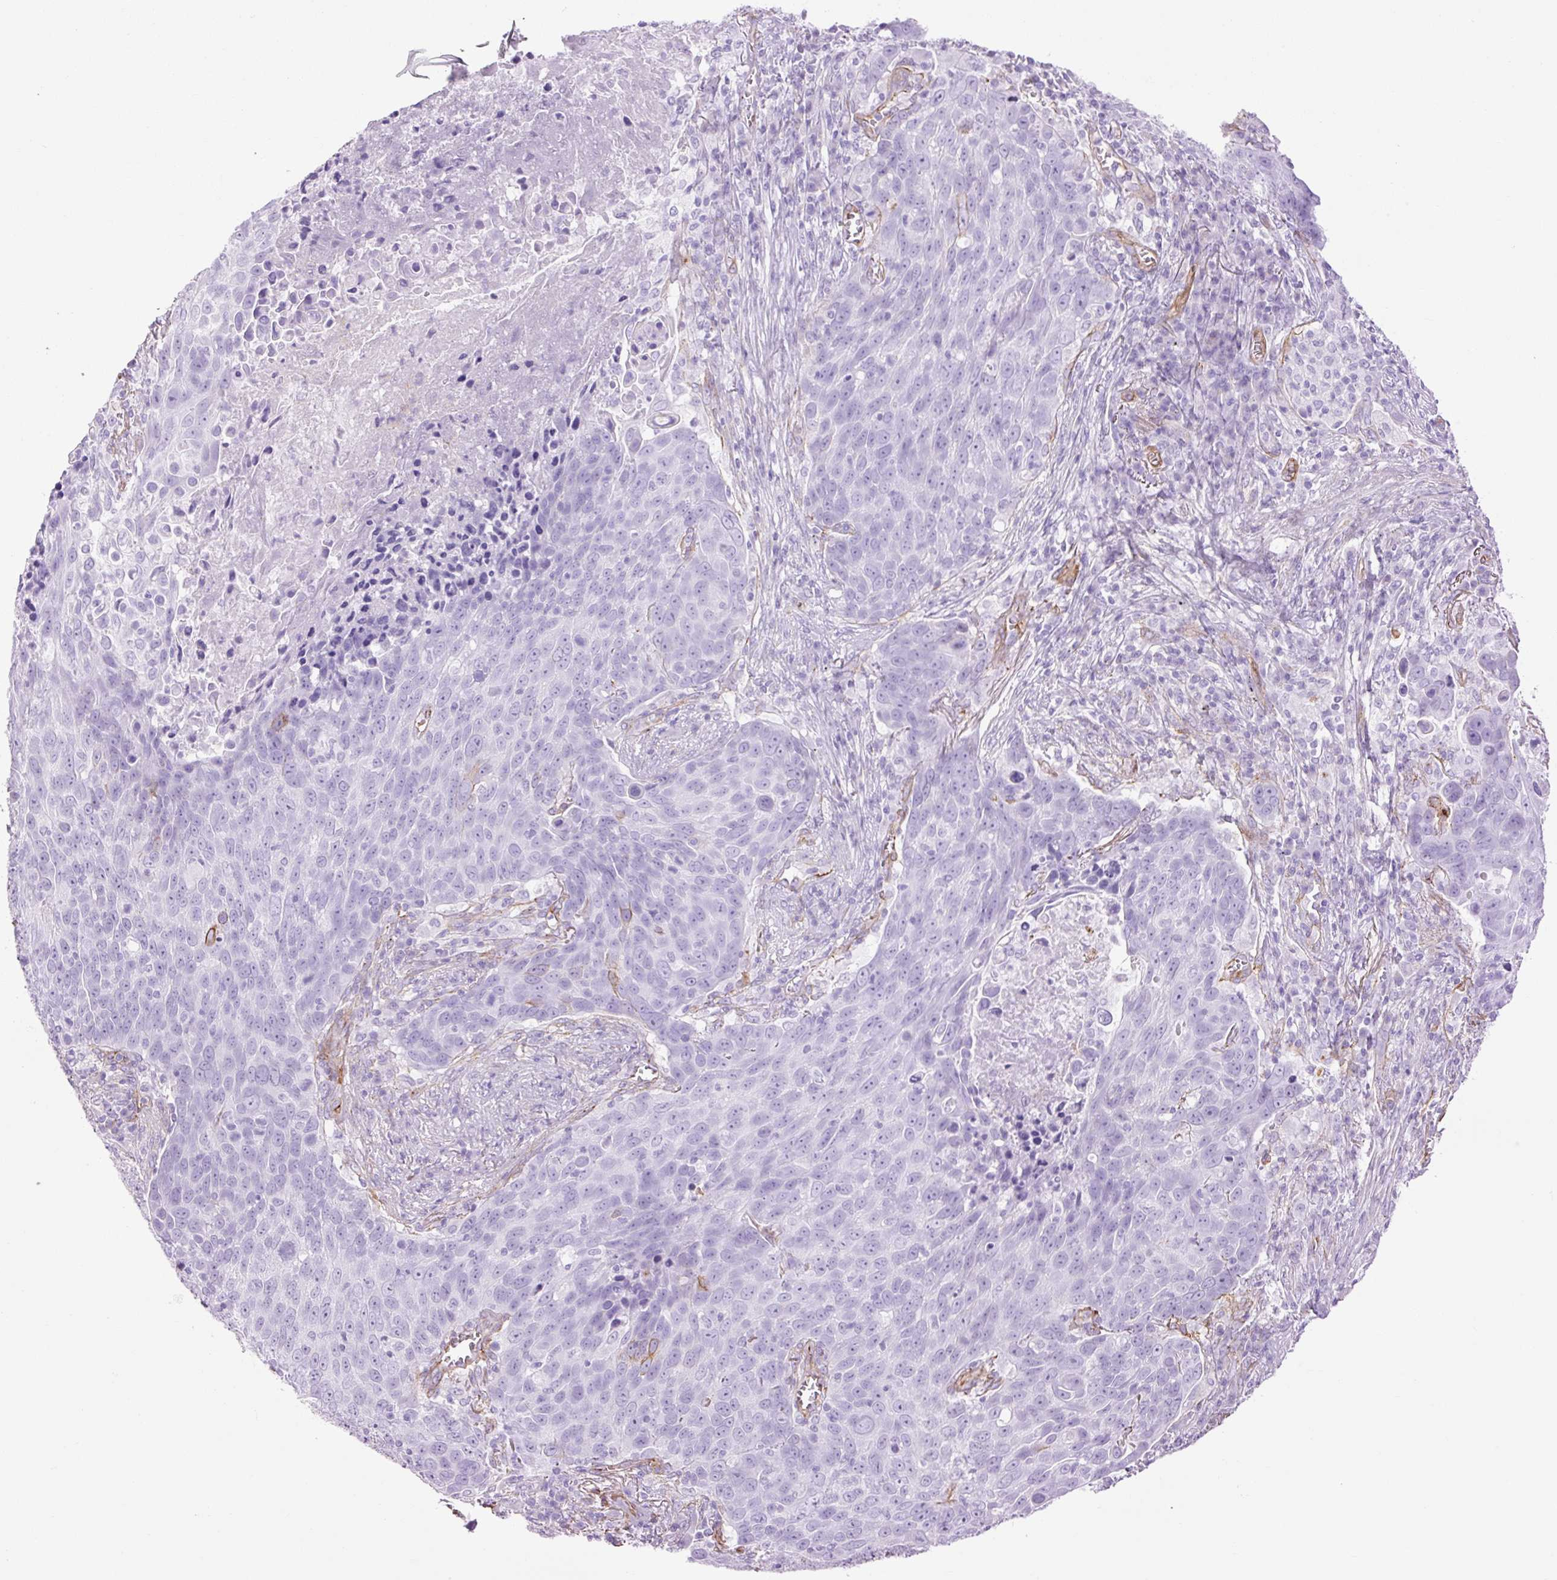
{"staining": {"intensity": "negative", "quantity": "none", "location": "none"}, "tissue": "lung cancer", "cell_type": "Tumor cells", "image_type": "cancer", "snomed": [{"axis": "morphology", "description": "Squamous cell carcinoma, NOS"}, {"axis": "topography", "description": "Lung"}], "caption": "Tumor cells are negative for brown protein staining in lung cancer (squamous cell carcinoma). Nuclei are stained in blue.", "gene": "CAV1", "patient": {"sex": "male", "age": 78}}